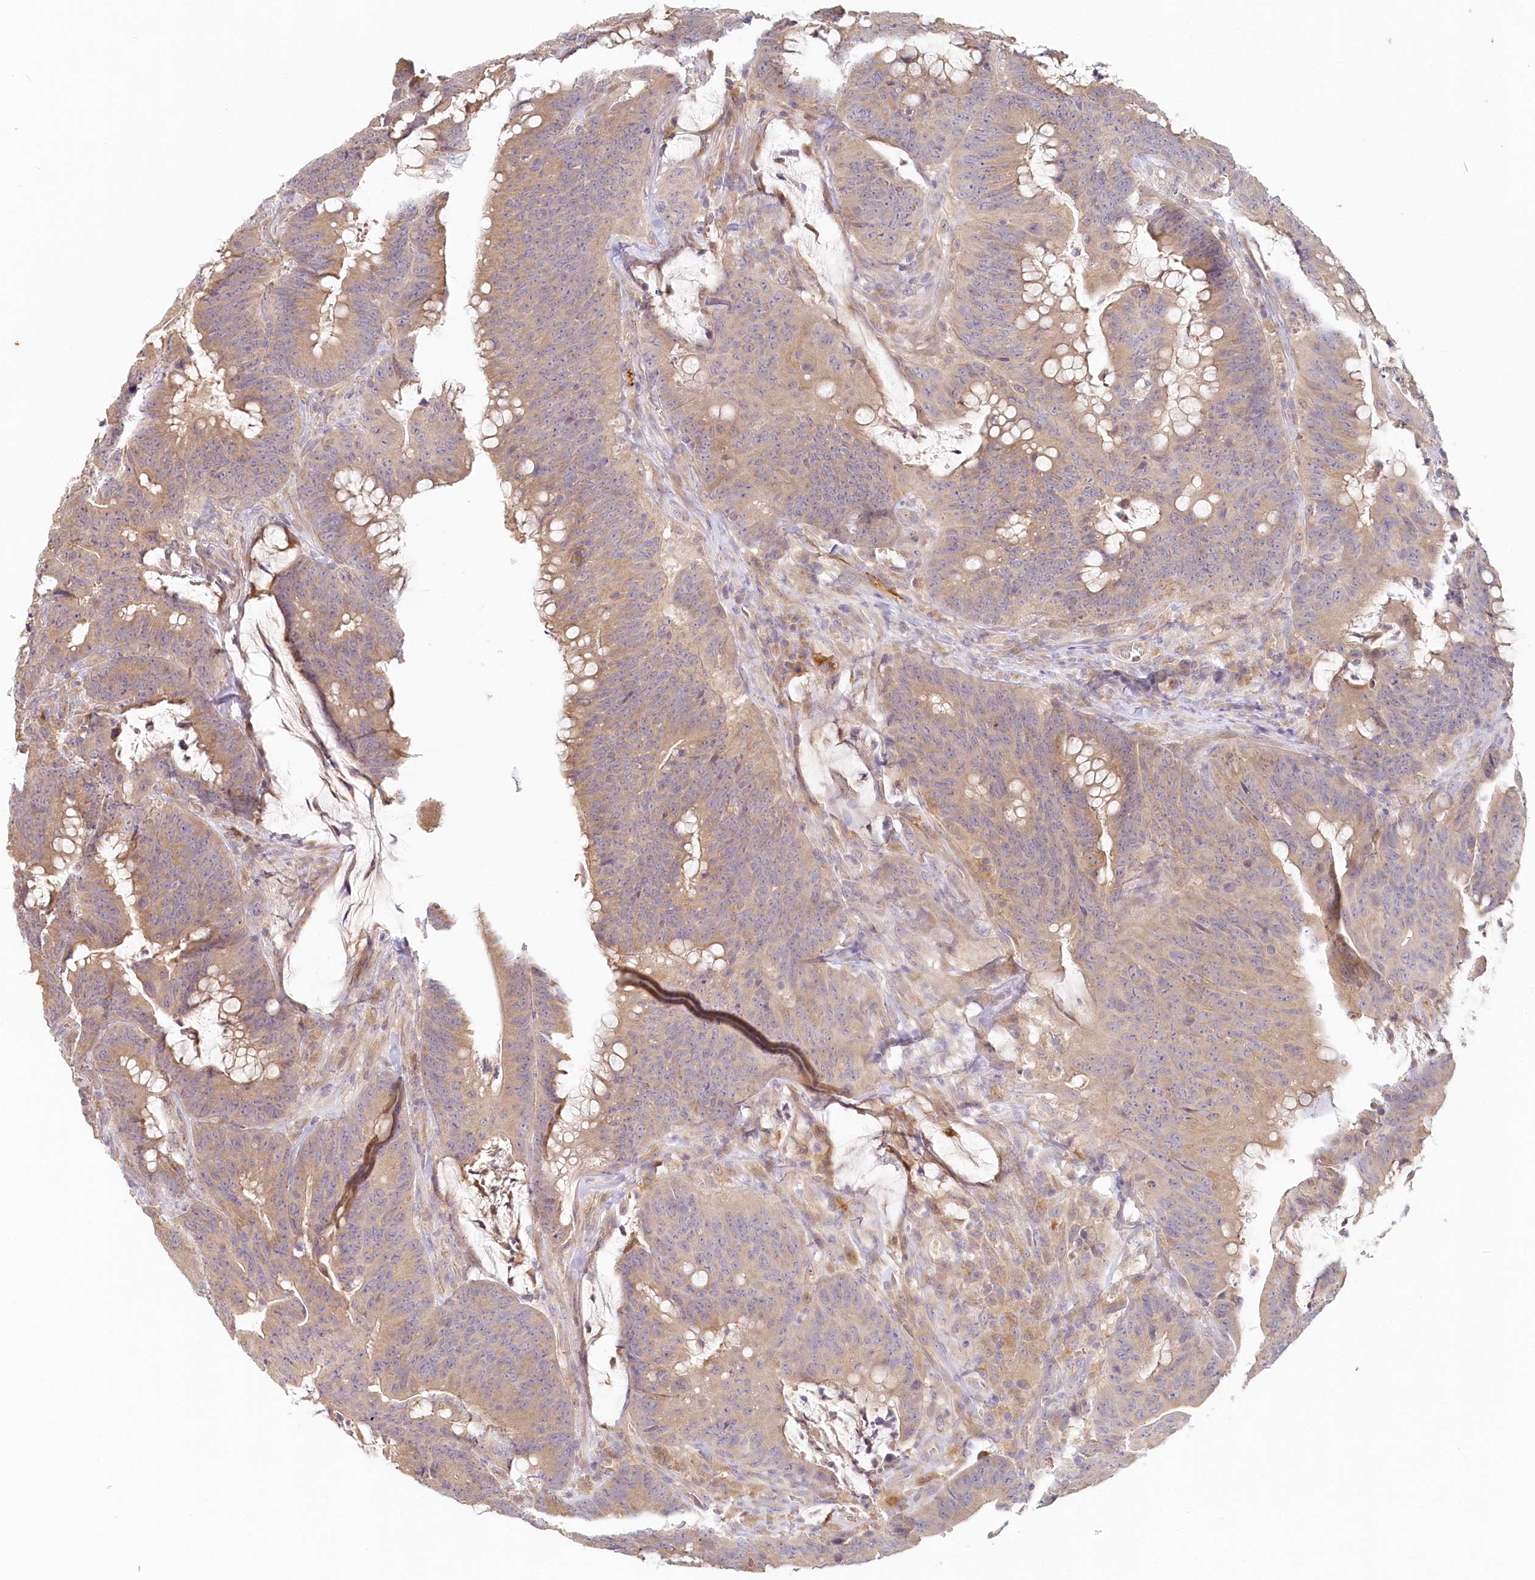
{"staining": {"intensity": "weak", "quantity": "<25%", "location": "cytoplasmic/membranous"}, "tissue": "colorectal cancer", "cell_type": "Tumor cells", "image_type": "cancer", "snomed": [{"axis": "morphology", "description": "Adenocarcinoma, NOS"}, {"axis": "topography", "description": "Colon"}], "caption": "Immunohistochemistry (IHC) micrograph of neoplastic tissue: human adenocarcinoma (colorectal) stained with DAB (3,3'-diaminobenzidine) shows no significant protein expression in tumor cells. Nuclei are stained in blue.", "gene": "VSIG1", "patient": {"sex": "male", "age": 45}}